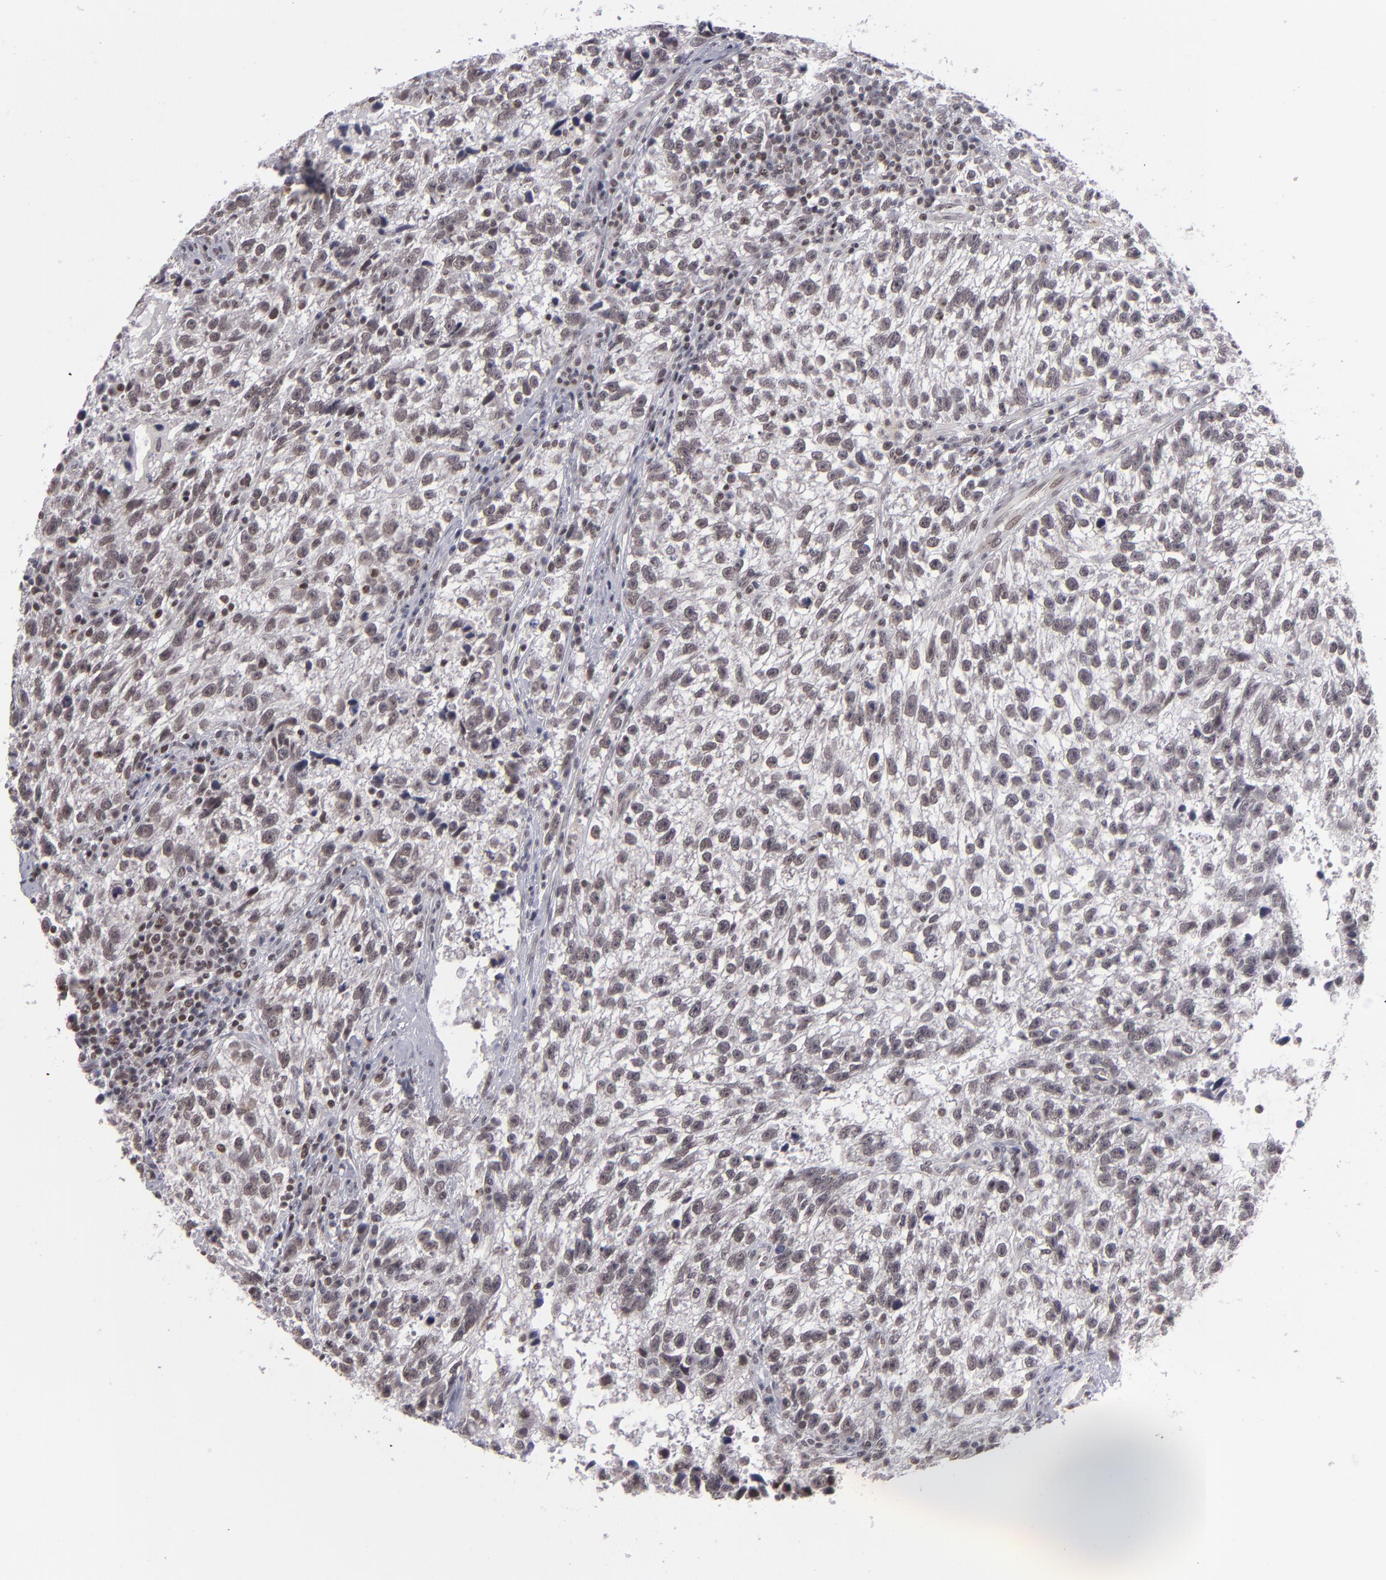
{"staining": {"intensity": "moderate", "quantity": "25%-75%", "location": "nuclear"}, "tissue": "testis cancer", "cell_type": "Tumor cells", "image_type": "cancer", "snomed": [{"axis": "morphology", "description": "Seminoma, NOS"}, {"axis": "topography", "description": "Testis"}], "caption": "Seminoma (testis) tissue exhibits moderate nuclear expression in approximately 25%-75% of tumor cells", "gene": "MLLT3", "patient": {"sex": "male", "age": 38}}